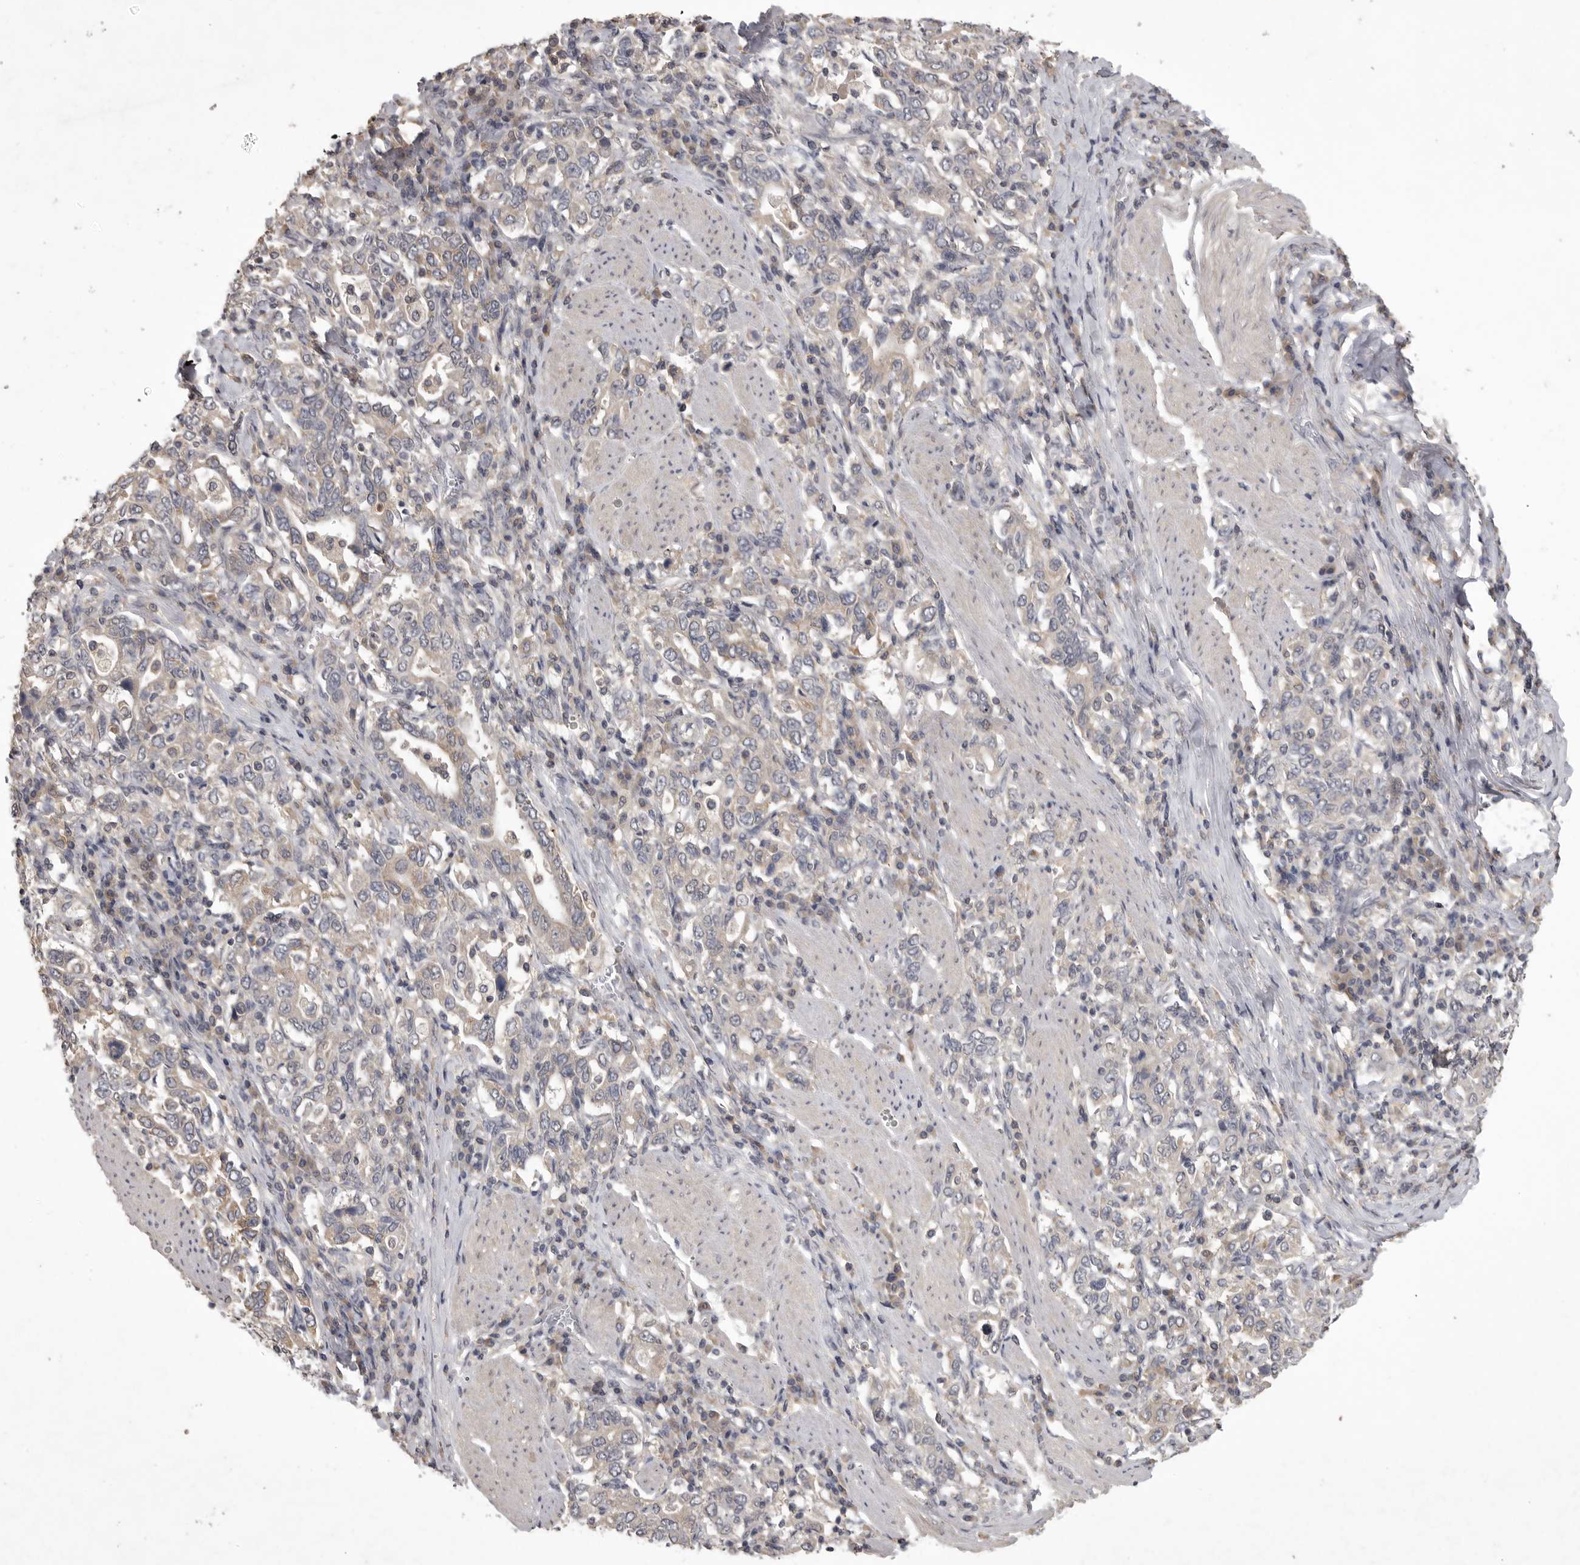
{"staining": {"intensity": "weak", "quantity": "<25%", "location": "cytoplasmic/membranous"}, "tissue": "stomach cancer", "cell_type": "Tumor cells", "image_type": "cancer", "snomed": [{"axis": "morphology", "description": "Adenocarcinoma, NOS"}, {"axis": "topography", "description": "Stomach, upper"}], "caption": "Immunohistochemistry (IHC) image of stomach adenocarcinoma stained for a protein (brown), which reveals no positivity in tumor cells. (DAB (3,3'-diaminobenzidine) immunohistochemistry (IHC) with hematoxylin counter stain).", "gene": "ZNF114", "patient": {"sex": "male", "age": 62}}